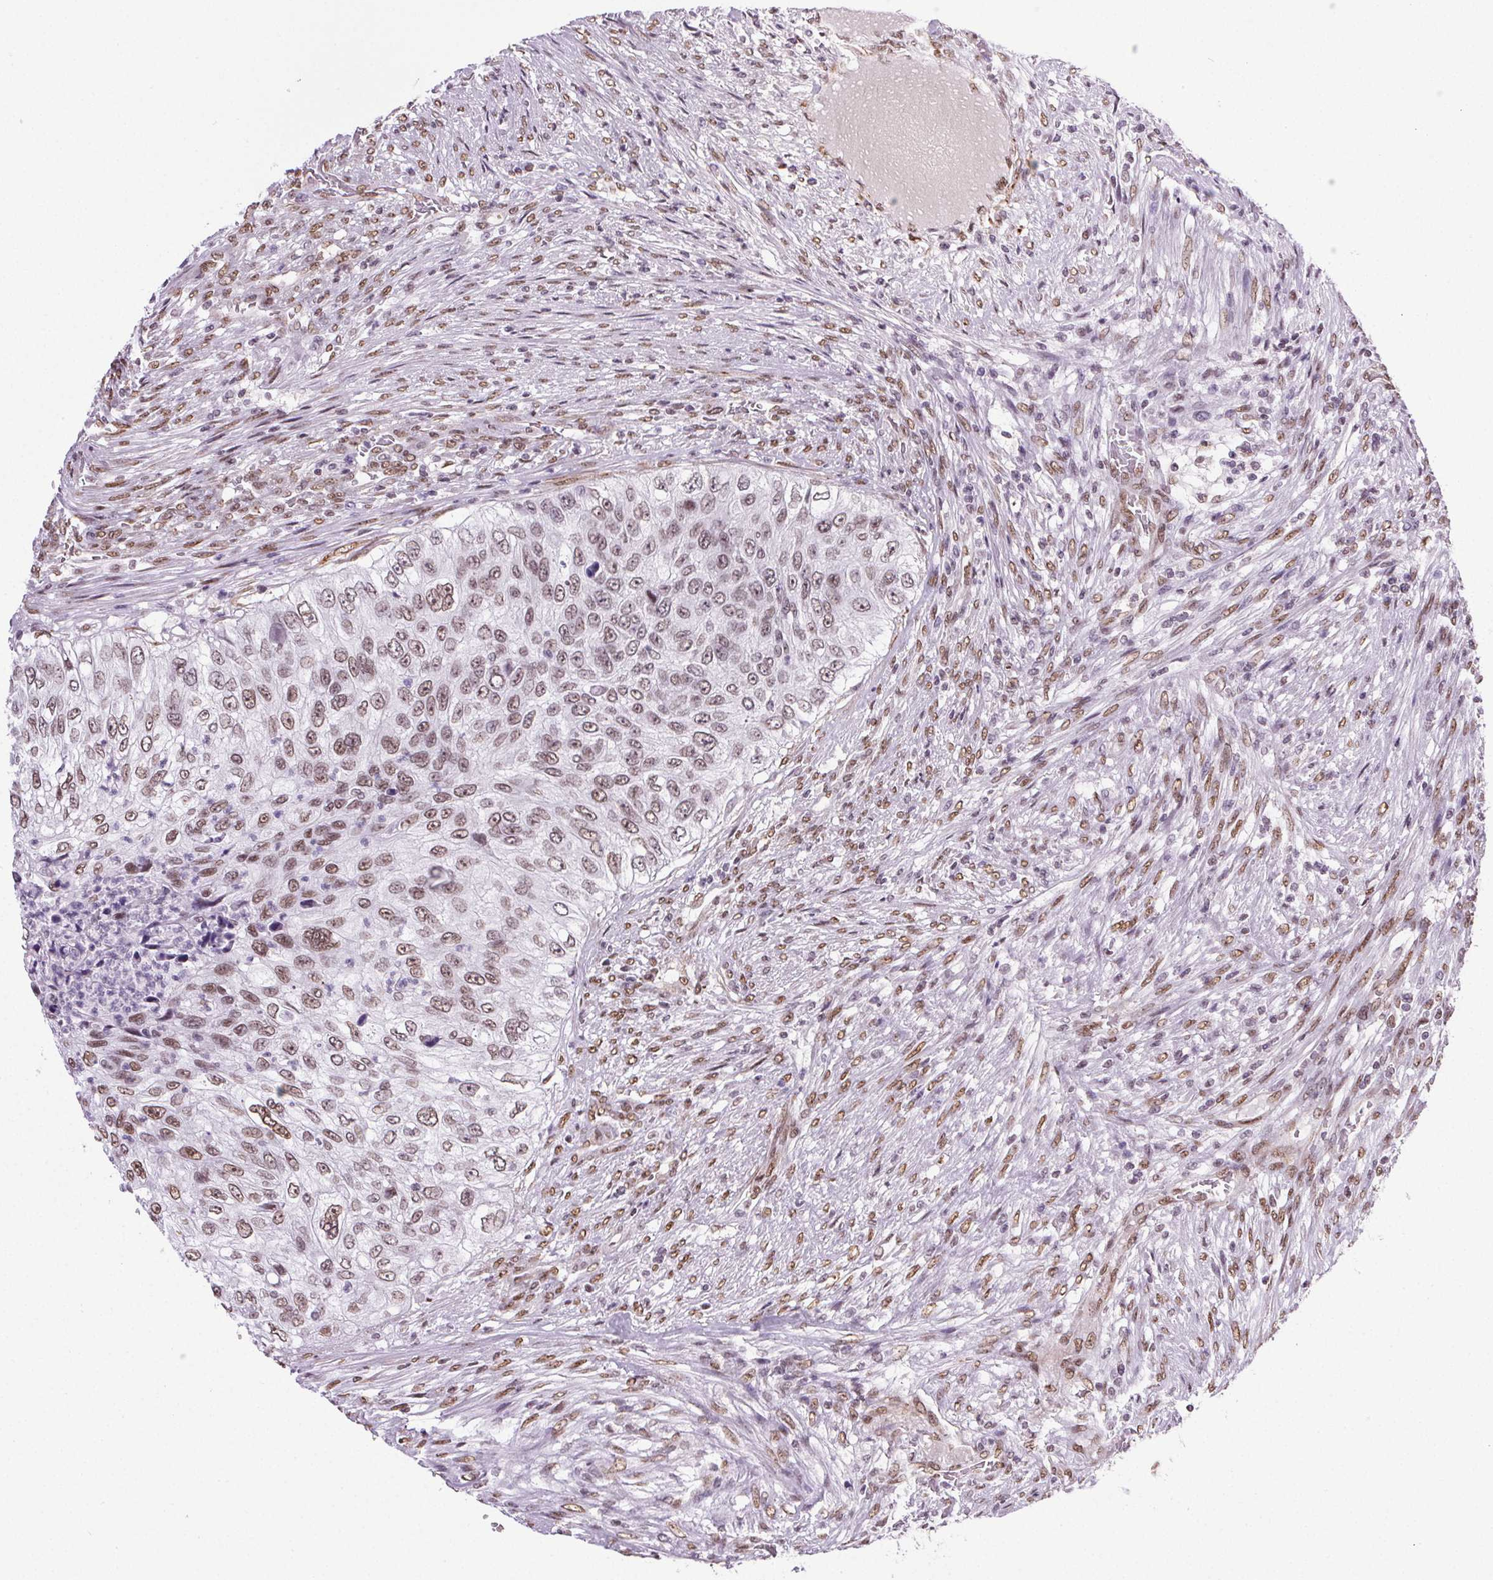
{"staining": {"intensity": "moderate", "quantity": ">75%", "location": "nuclear"}, "tissue": "urothelial cancer", "cell_type": "Tumor cells", "image_type": "cancer", "snomed": [{"axis": "morphology", "description": "Urothelial carcinoma, High grade"}, {"axis": "topography", "description": "Urinary bladder"}], "caption": "DAB (3,3'-diaminobenzidine) immunohistochemical staining of human high-grade urothelial carcinoma displays moderate nuclear protein staining in approximately >75% of tumor cells. (DAB IHC, brown staining for protein, blue staining for nuclei).", "gene": "GP6", "patient": {"sex": "female", "age": 60}}